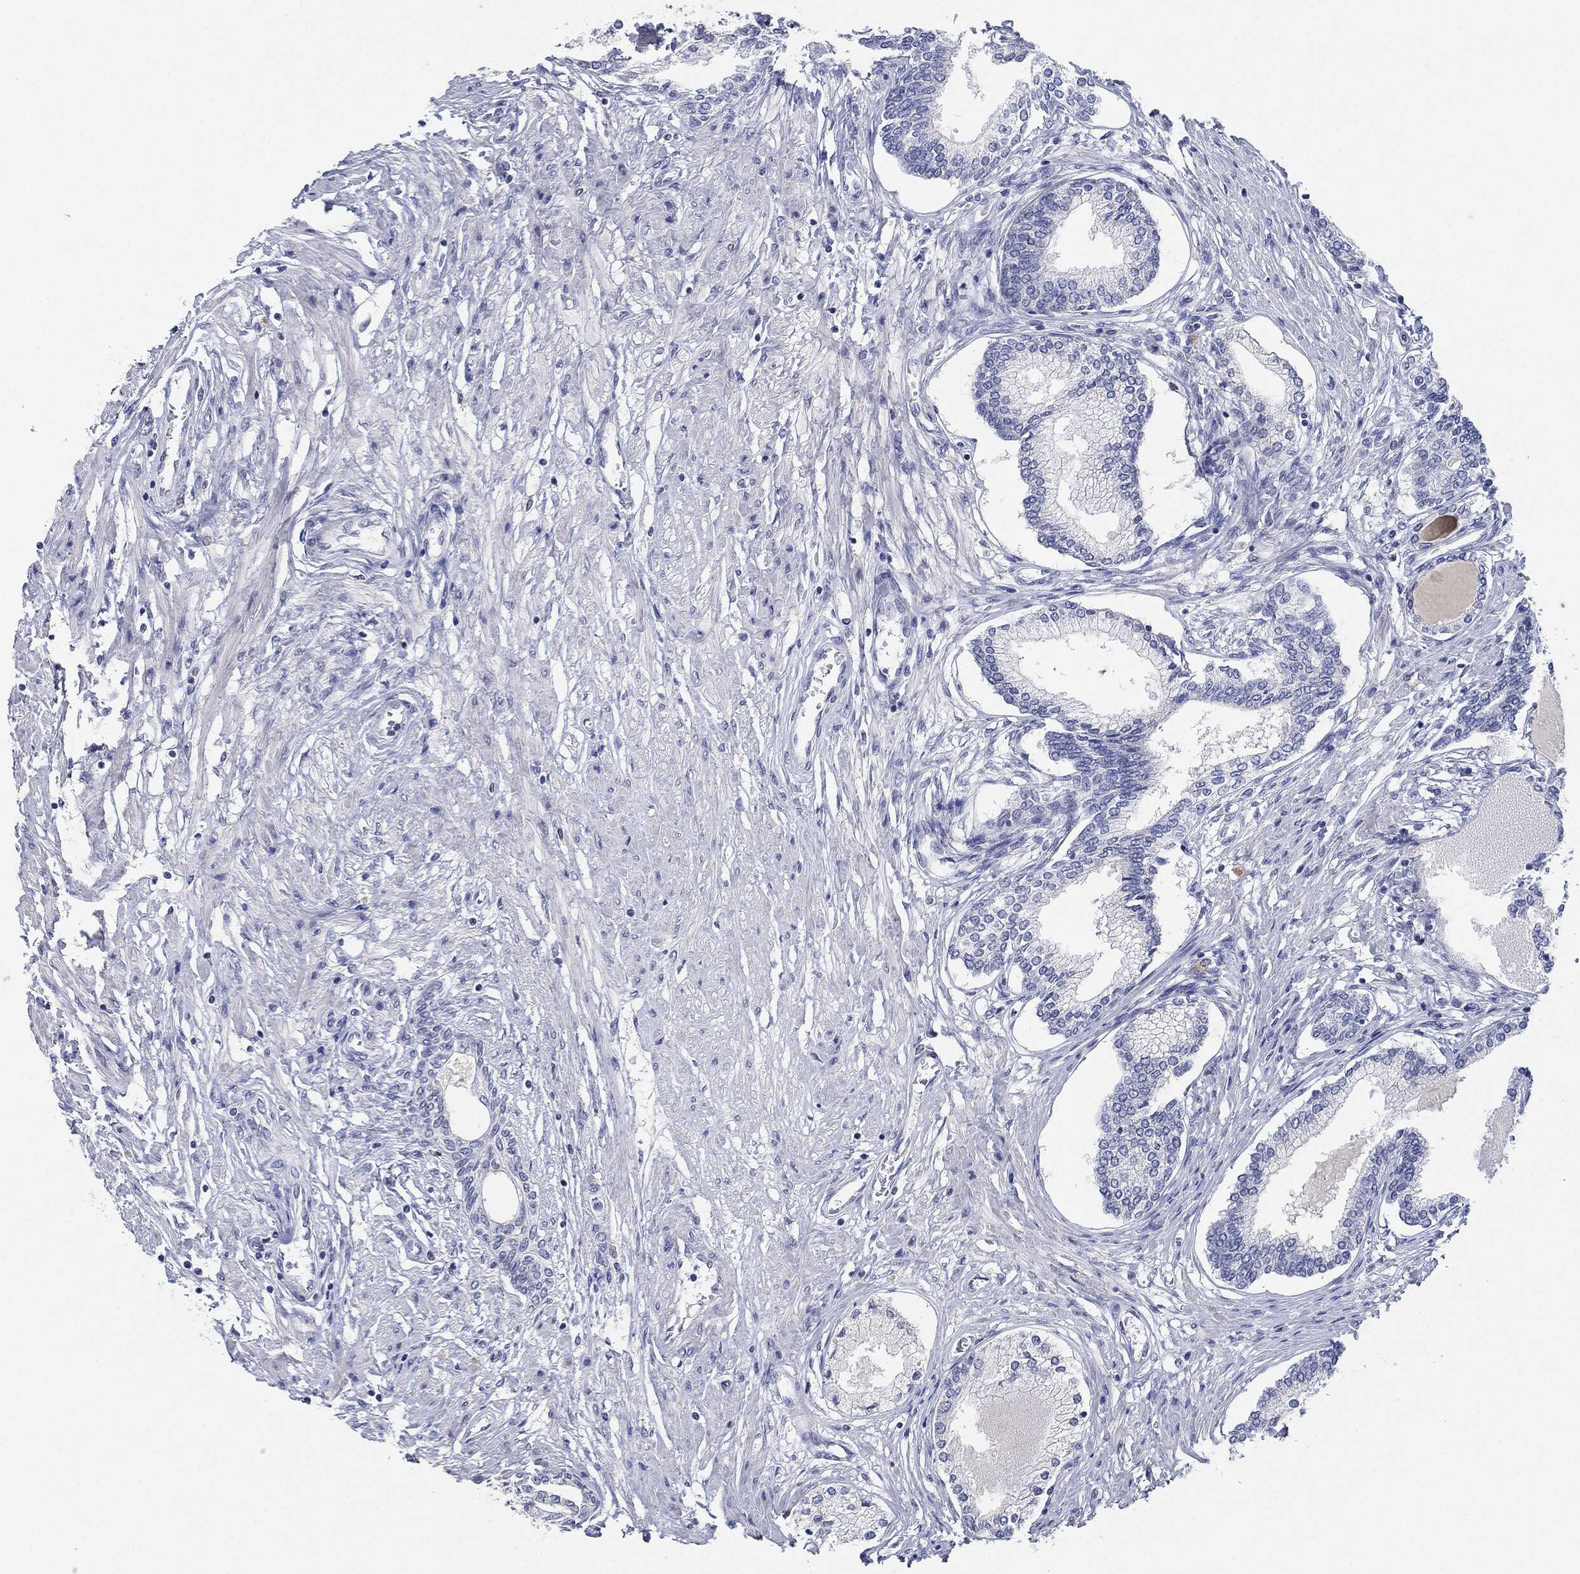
{"staining": {"intensity": "negative", "quantity": "none", "location": "none"}, "tissue": "prostate cancer", "cell_type": "Tumor cells", "image_type": "cancer", "snomed": [{"axis": "morphology", "description": "Adenocarcinoma, Low grade"}, {"axis": "topography", "description": "Prostate and seminal vesicle, NOS"}], "caption": "Immunohistochemistry photomicrograph of prostate adenocarcinoma (low-grade) stained for a protein (brown), which reveals no expression in tumor cells.", "gene": "NTRK1", "patient": {"sex": "male", "age": 61}}